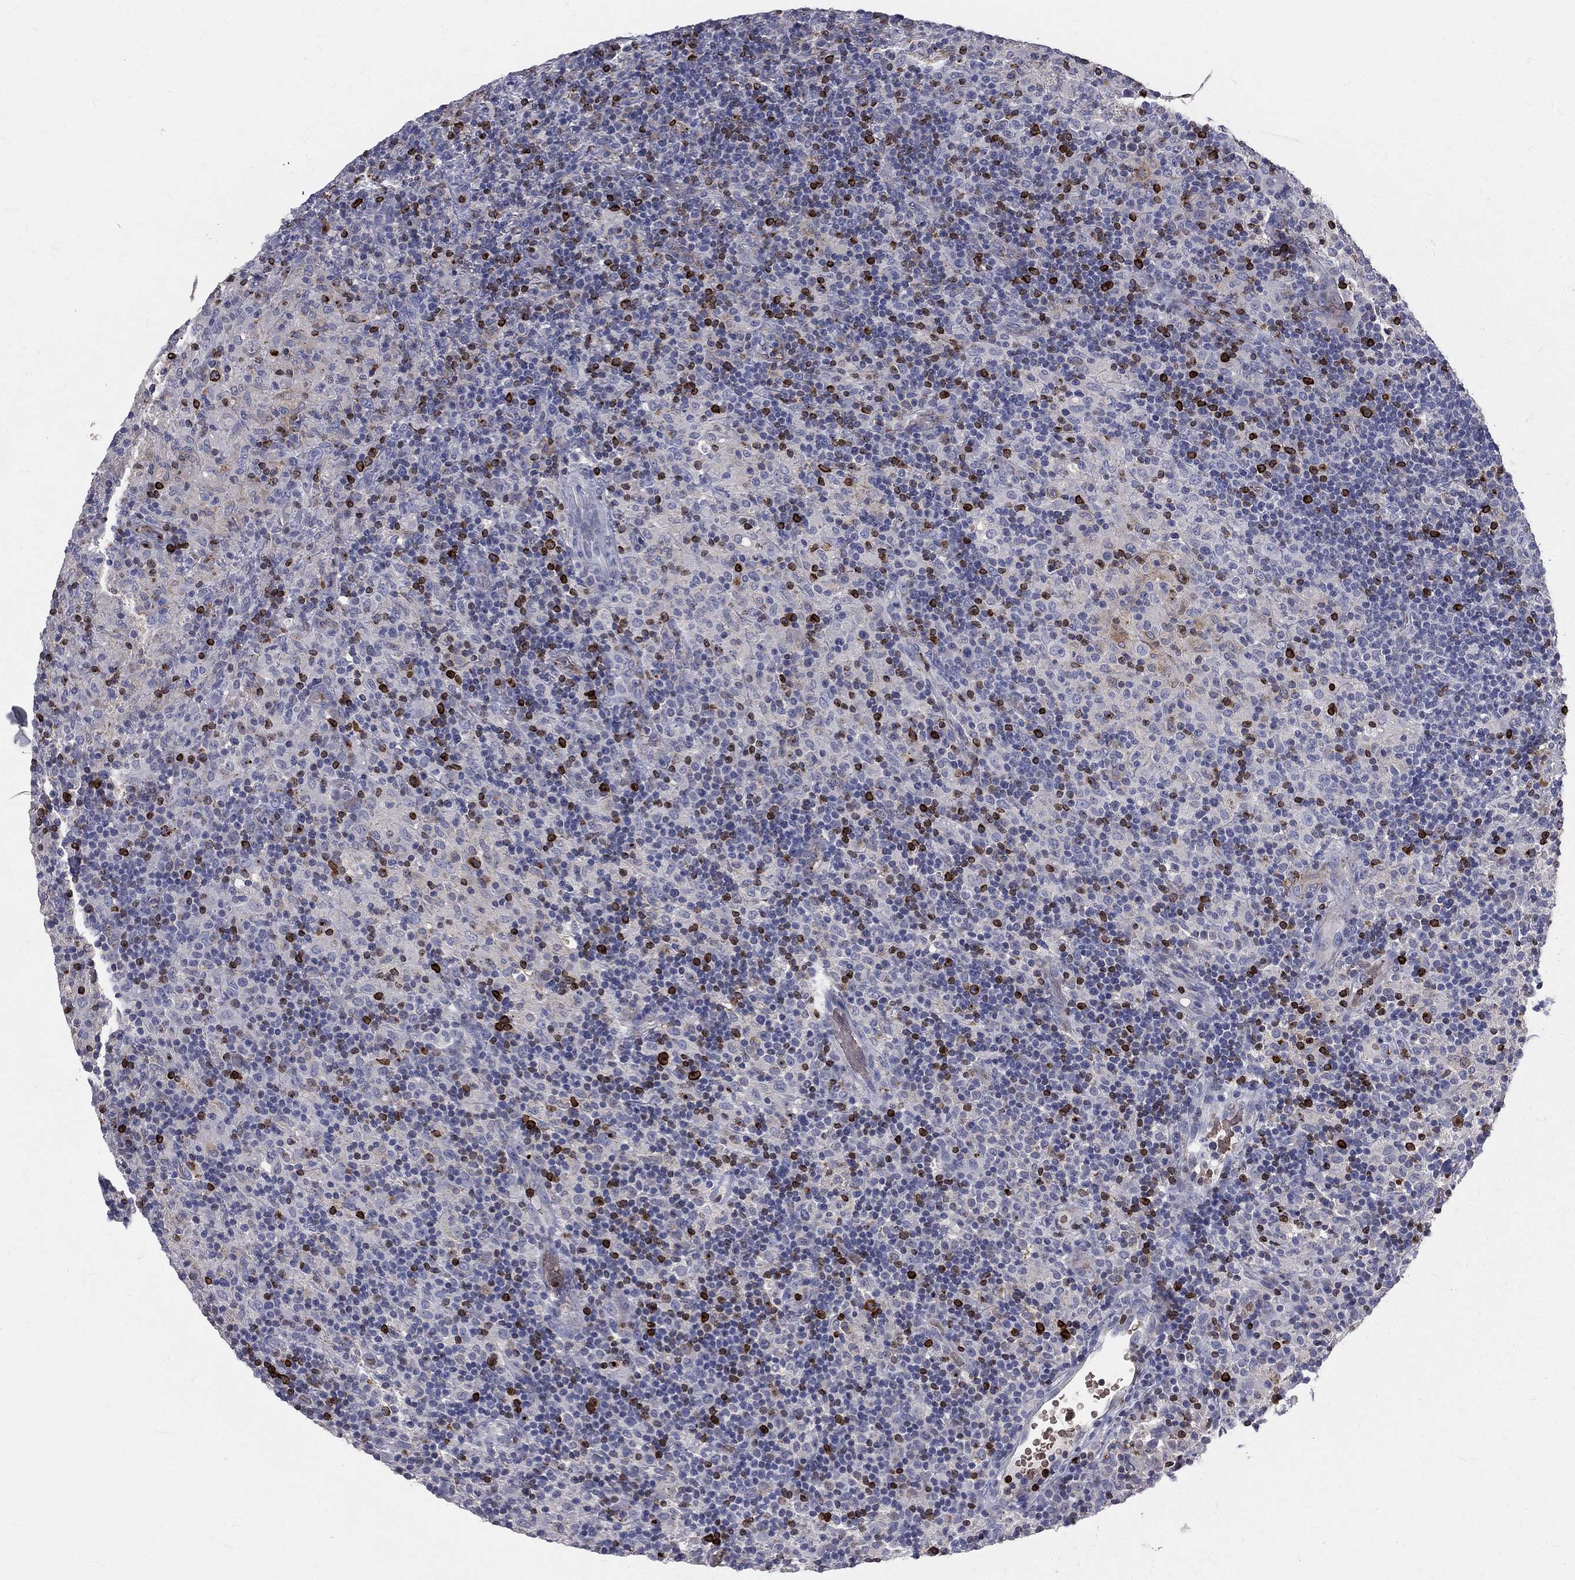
{"staining": {"intensity": "negative", "quantity": "none", "location": "none"}, "tissue": "lymphoma", "cell_type": "Tumor cells", "image_type": "cancer", "snomed": [{"axis": "morphology", "description": "Hodgkin's disease, NOS"}, {"axis": "topography", "description": "Lymph node"}], "caption": "This is an IHC micrograph of Hodgkin's disease. There is no positivity in tumor cells.", "gene": "CTSW", "patient": {"sex": "male", "age": 70}}